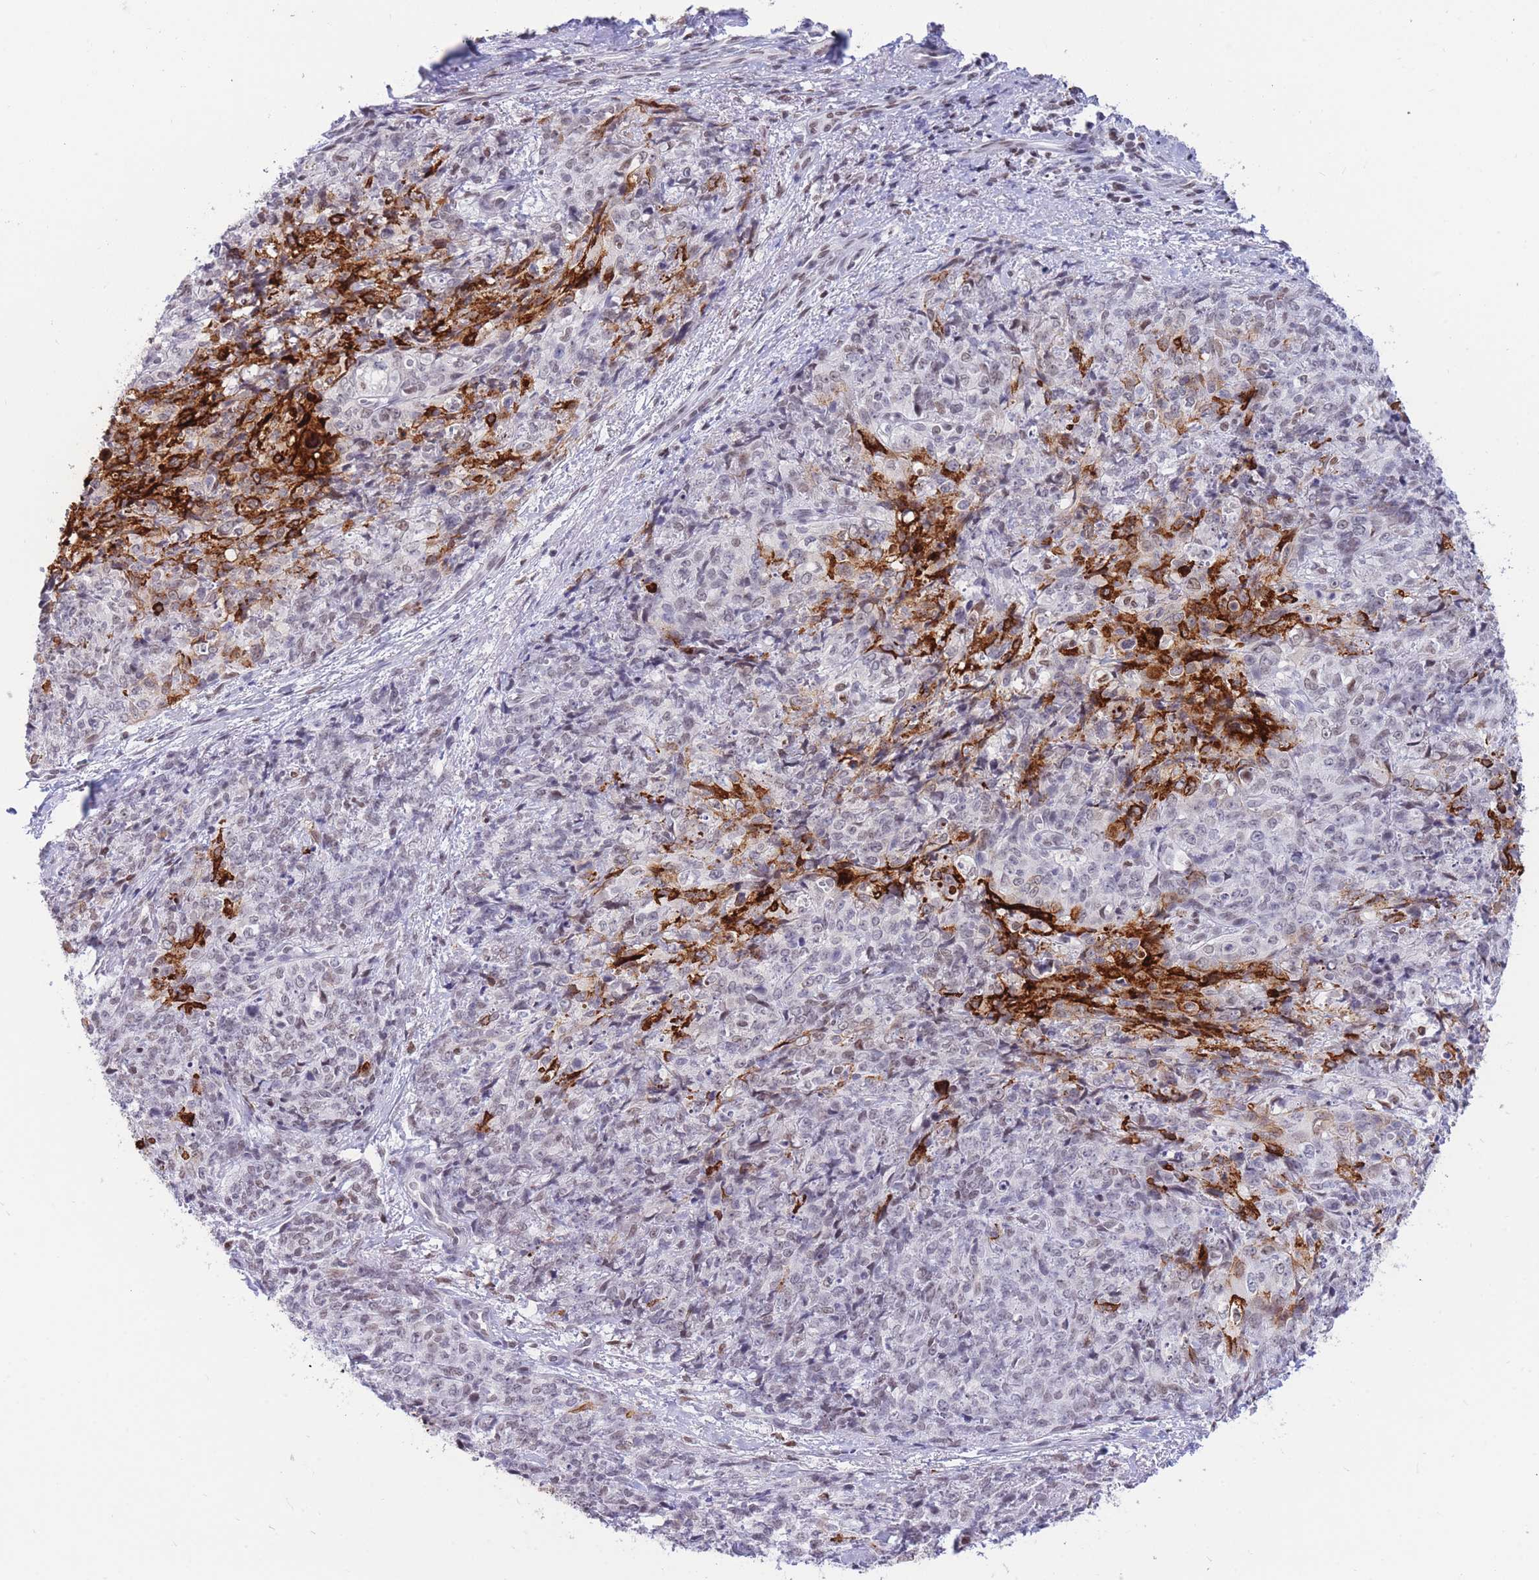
{"staining": {"intensity": "strong", "quantity": "<25%", "location": "cytoplasmic/membranous"}, "tissue": "skin cancer", "cell_type": "Tumor cells", "image_type": "cancer", "snomed": [{"axis": "morphology", "description": "Squamous cell carcinoma, NOS"}, {"axis": "topography", "description": "Skin"}, {"axis": "topography", "description": "Vulva"}], "caption": "High-power microscopy captured an immunohistochemistry image of squamous cell carcinoma (skin), revealing strong cytoplasmic/membranous staining in about <25% of tumor cells. The staining is performed using DAB (3,3'-diaminobenzidine) brown chromogen to label protein expression. The nuclei are counter-stained blue using hematoxylin.", "gene": "HMGN1", "patient": {"sex": "female", "age": 85}}